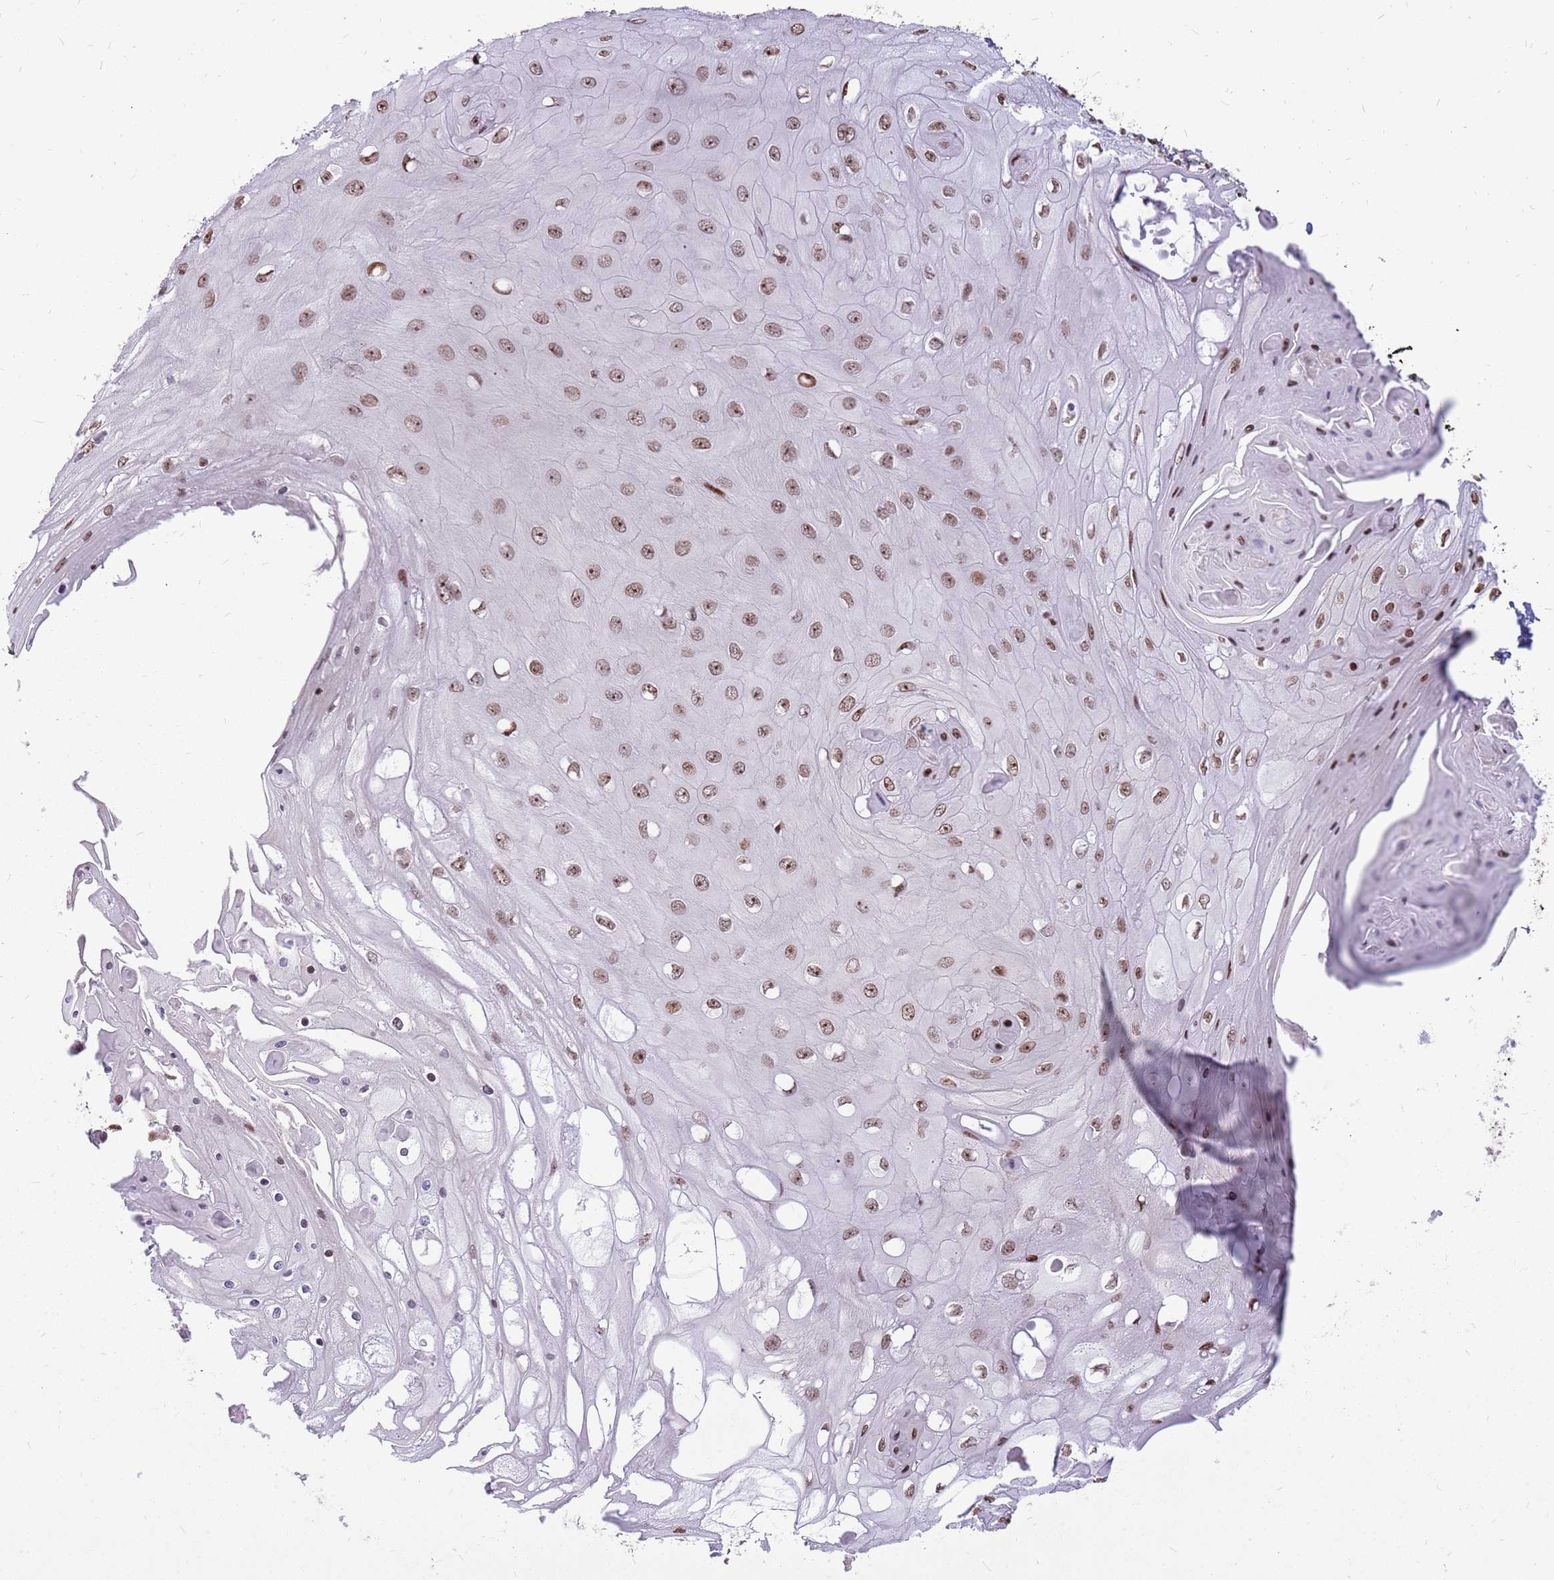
{"staining": {"intensity": "moderate", "quantity": ">75%", "location": "nuclear"}, "tissue": "skin cancer", "cell_type": "Tumor cells", "image_type": "cancer", "snomed": [{"axis": "morphology", "description": "Squamous cell carcinoma, NOS"}, {"axis": "topography", "description": "Skin"}], "caption": "The photomicrograph demonstrates staining of skin squamous cell carcinoma, revealing moderate nuclear protein positivity (brown color) within tumor cells.", "gene": "WASHC4", "patient": {"sex": "male", "age": 70}}